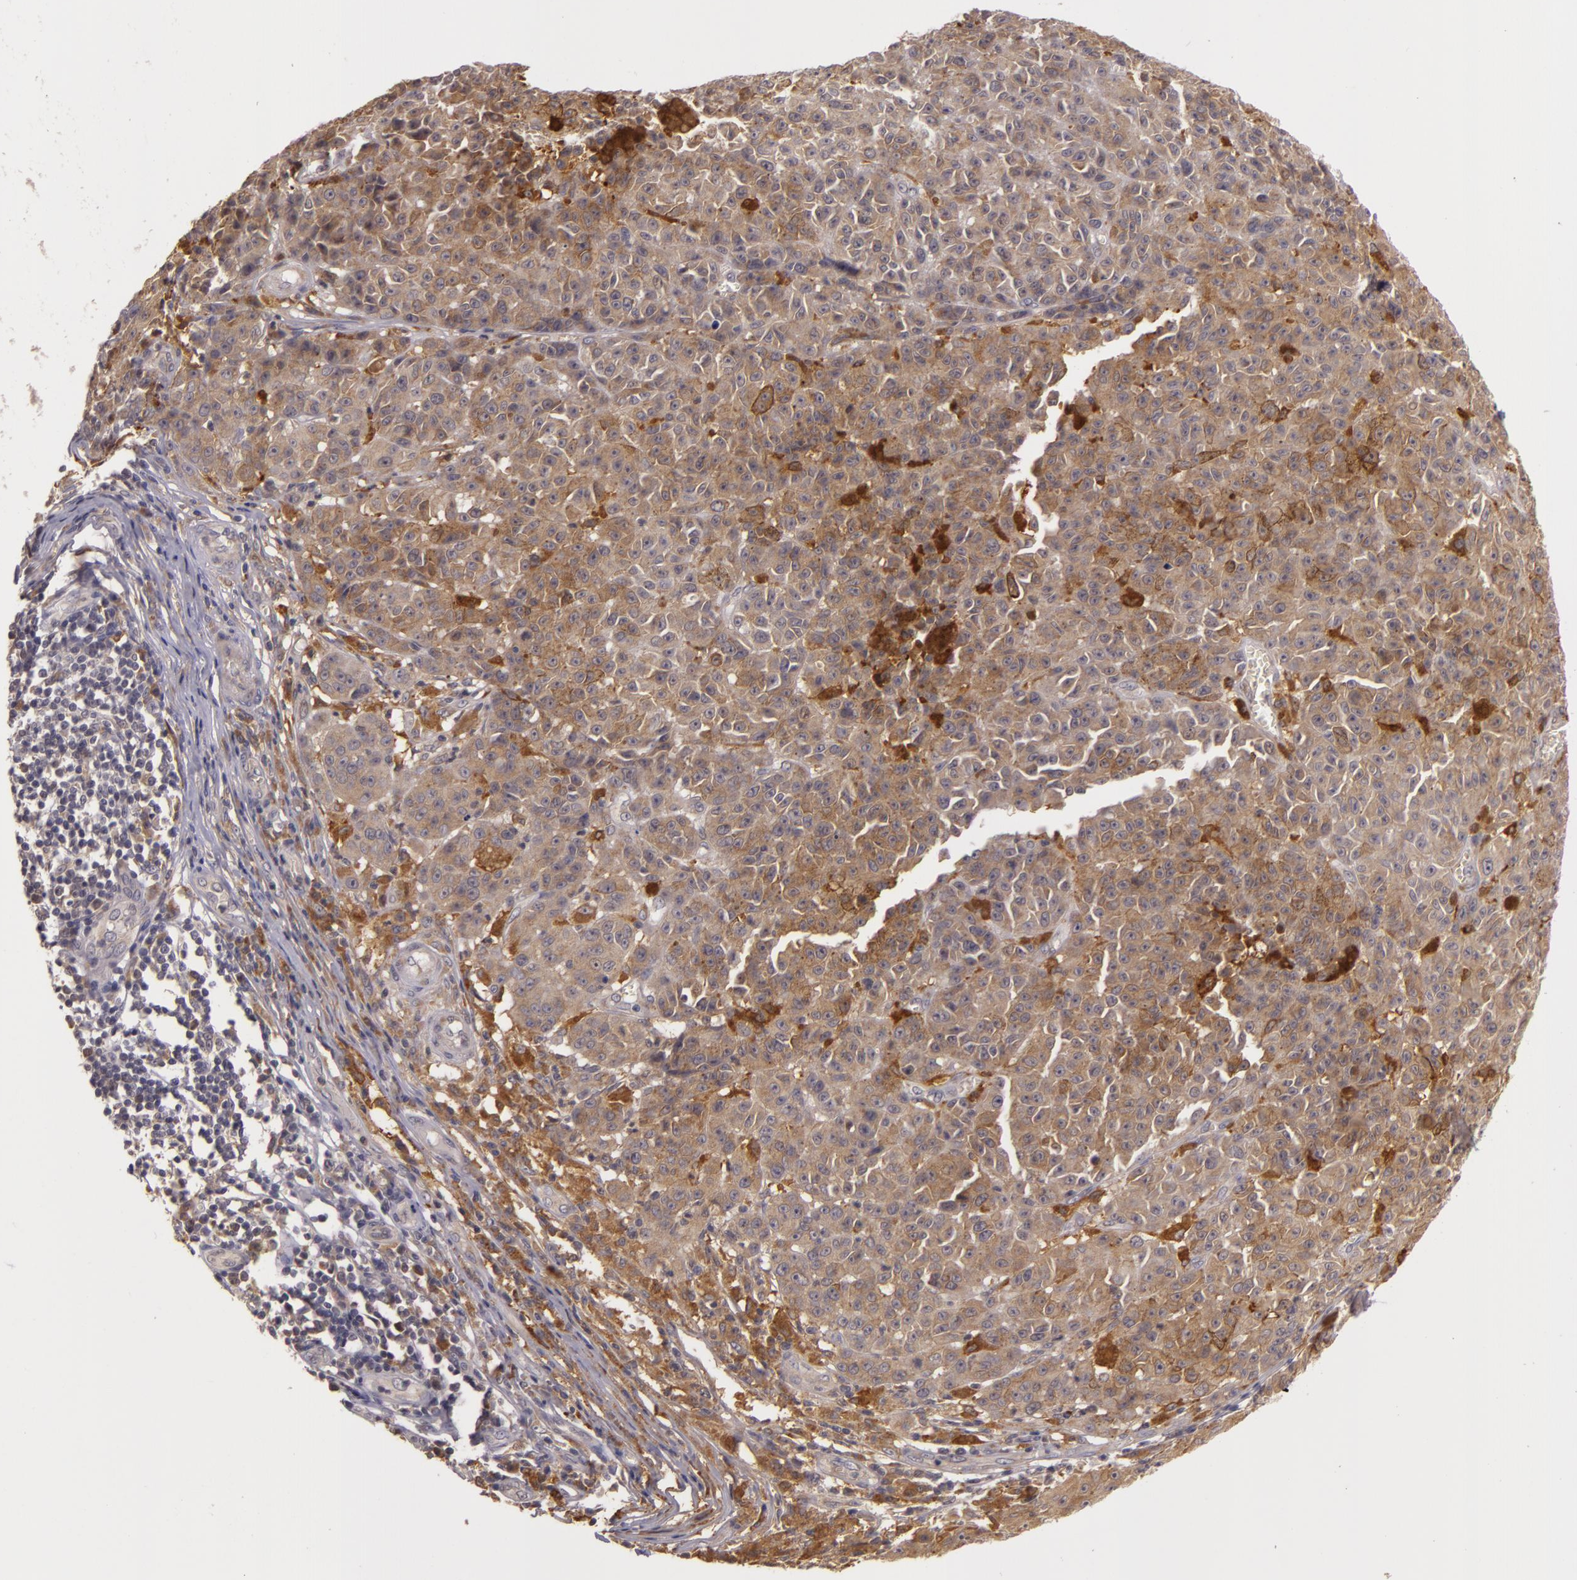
{"staining": {"intensity": "moderate", "quantity": "25%-75%", "location": "cytoplasmic/membranous"}, "tissue": "melanoma", "cell_type": "Tumor cells", "image_type": "cancer", "snomed": [{"axis": "morphology", "description": "Malignant melanoma, NOS"}, {"axis": "topography", "description": "Skin"}], "caption": "Moderate cytoplasmic/membranous protein staining is identified in approximately 25%-75% of tumor cells in malignant melanoma.", "gene": "PPP1R3F", "patient": {"sex": "male", "age": 64}}